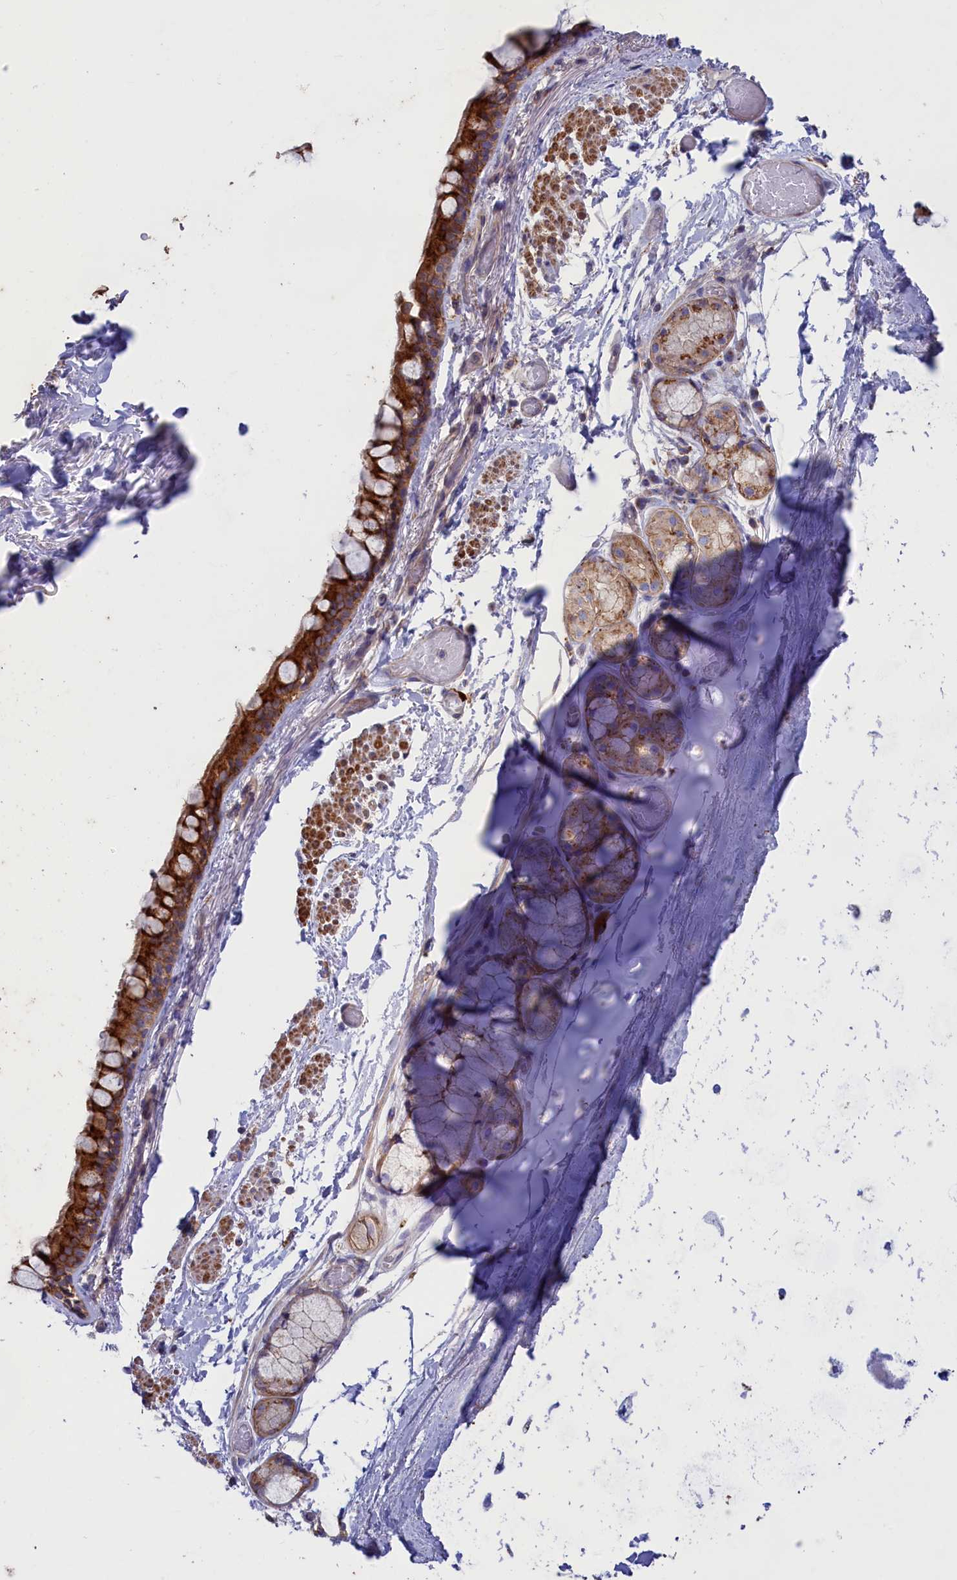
{"staining": {"intensity": "strong", "quantity": ">75%", "location": "cytoplasmic/membranous"}, "tissue": "bronchus", "cell_type": "Respiratory epithelial cells", "image_type": "normal", "snomed": [{"axis": "morphology", "description": "Normal tissue, NOS"}, {"axis": "topography", "description": "Cartilage tissue"}], "caption": "Bronchus stained with DAB (3,3'-diaminobenzidine) immunohistochemistry (IHC) displays high levels of strong cytoplasmic/membranous expression in about >75% of respiratory epithelial cells.", "gene": "SCAMP4", "patient": {"sex": "male", "age": 63}}